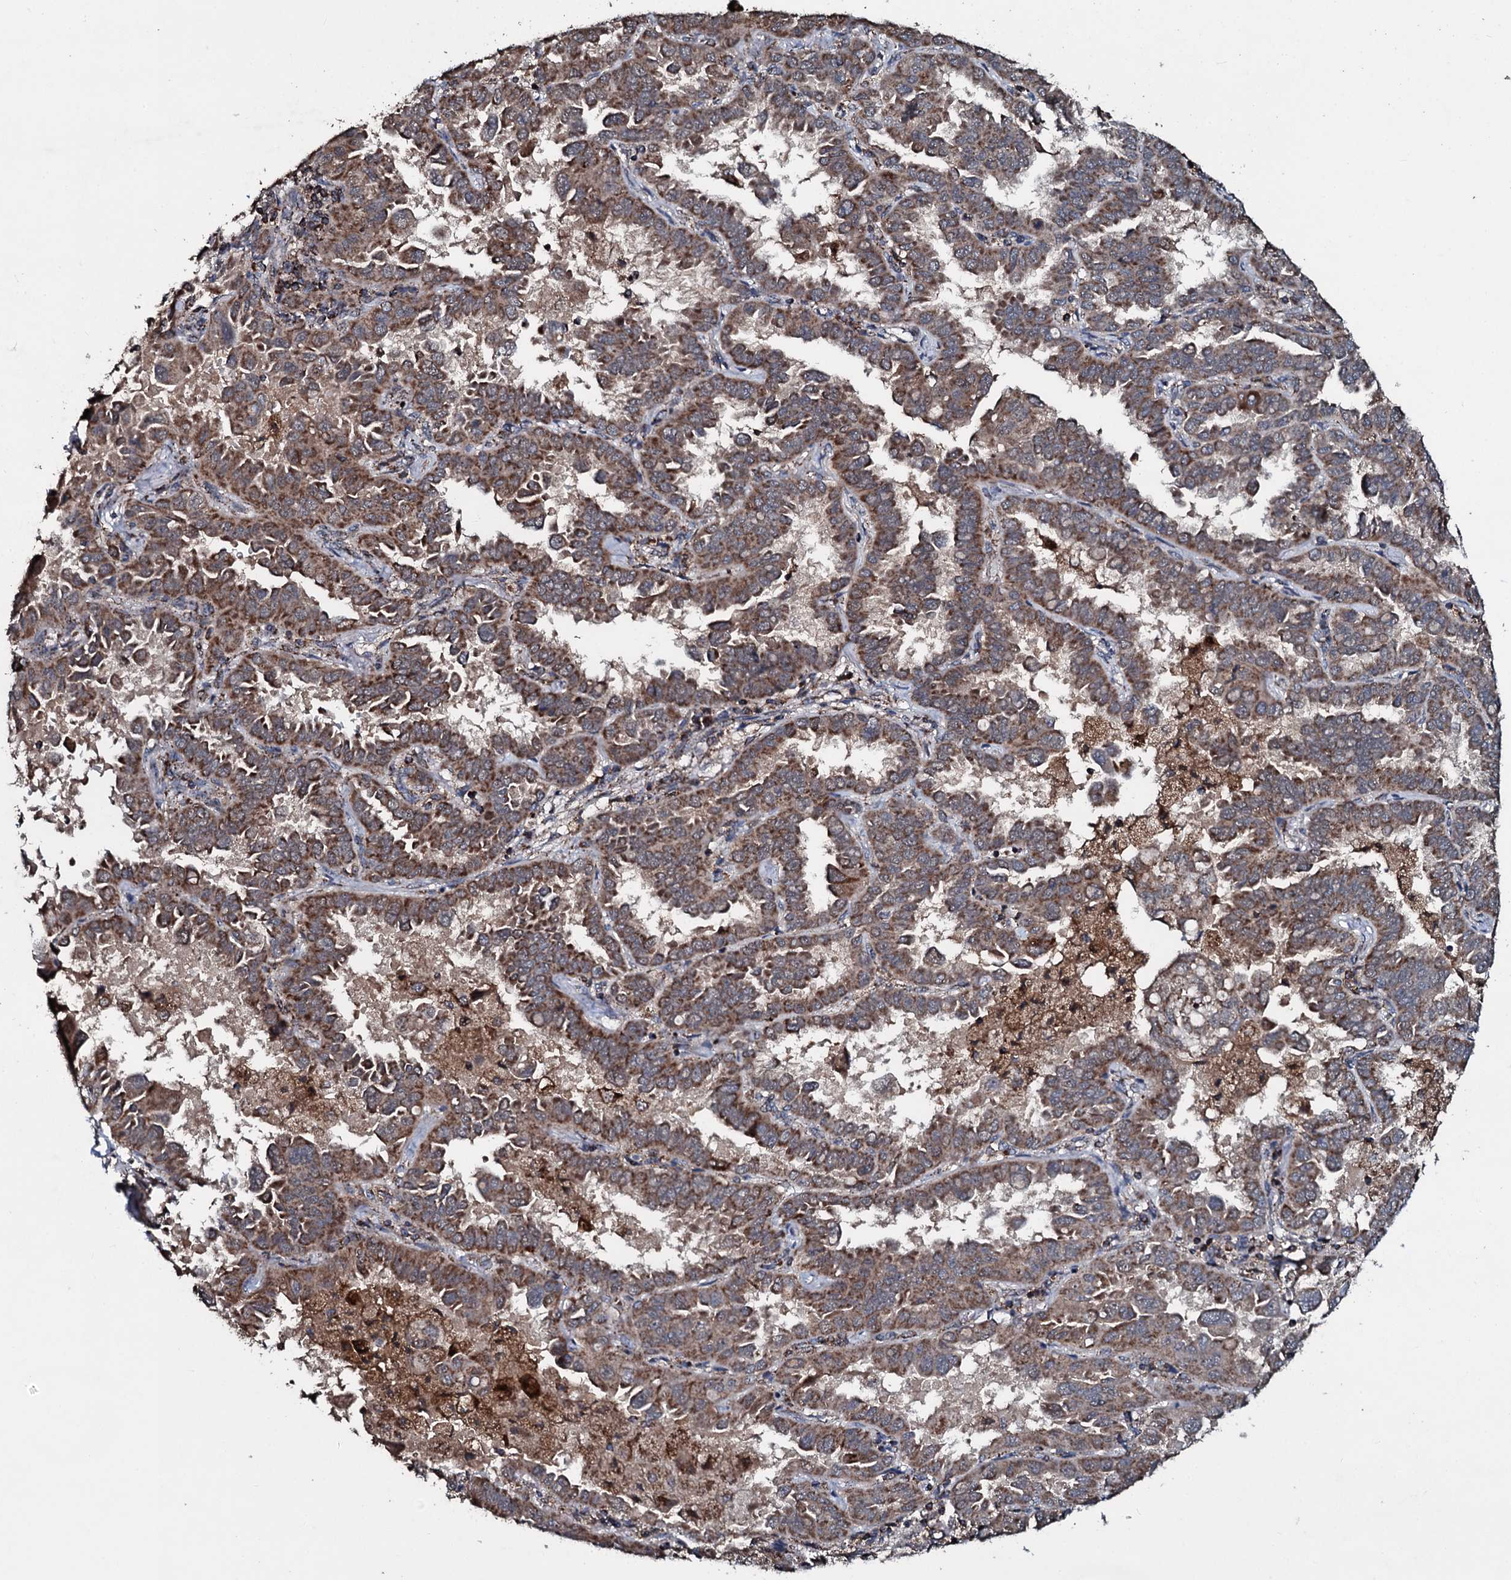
{"staining": {"intensity": "moderate", "quantity": ">75%", "location": "cytoplasmic/membranous"}, "tissue": "lung cancer", "cell_type": "Tumor cells", "image_type": "cancer", "snomed": [{"axis": "morphology", "description": "Adenocarcinoma, NOS"}, {"axis": "topography", "description": "Lung"}], "caption": "Lung cancer (adenocarcinoma) stained for a protein (brown) shows moderate cytoplasmic/membranous positive positivity in approximately >75% of tumor cells.", "gene": "DYNC2I2", "patient": {"sex": "male", "age": 64}}